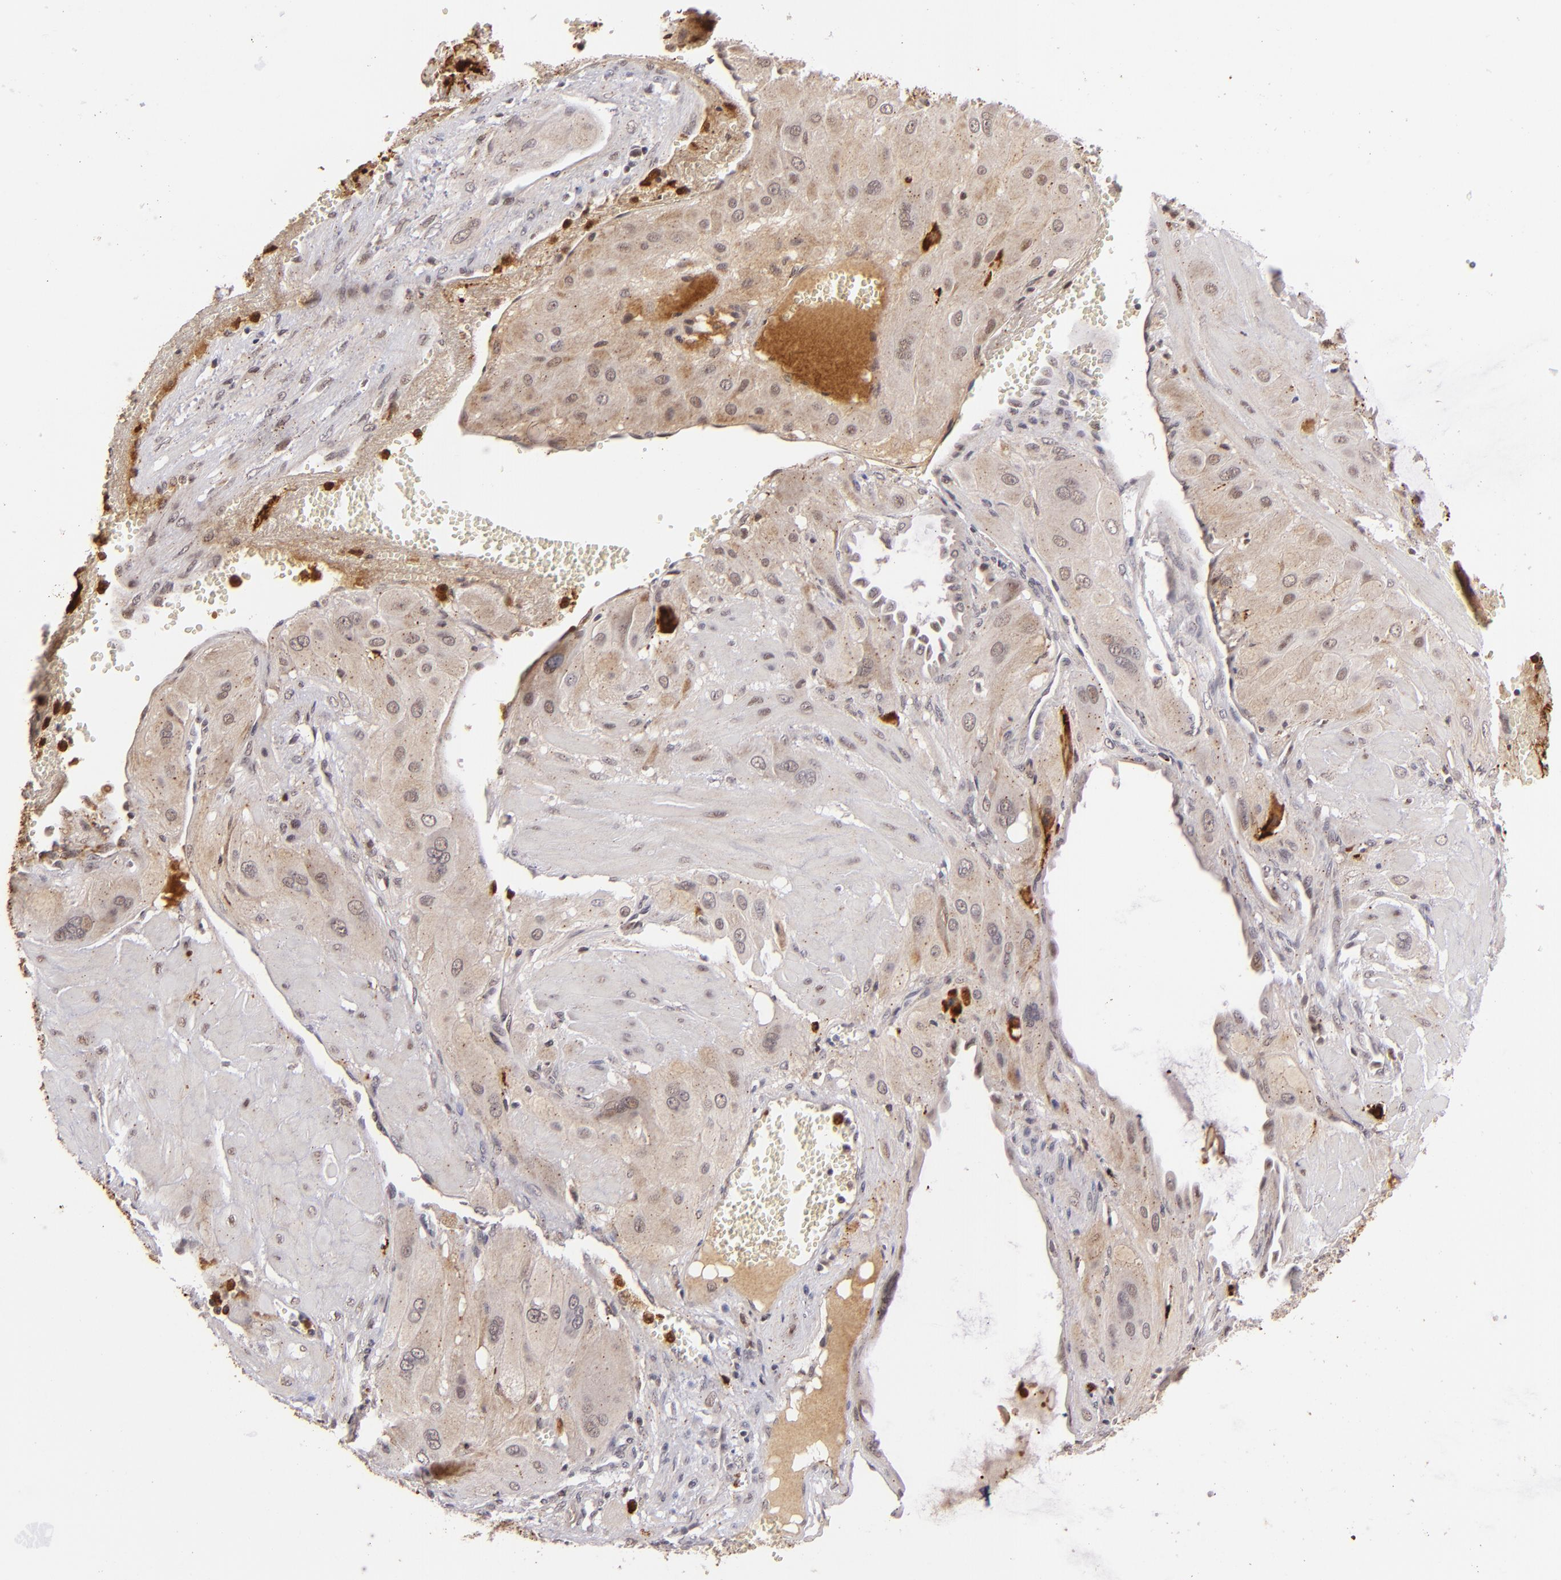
{"staining": {"intensity": "weak", "quantity": "25%-75%", "location": "cytoplasmic/membranous,nuclear"}, "tissue": "cervical cancer", "cell_type": "Tumor cells", "image_type": "cancer", "snomed": [{"axis": "morphology", "description": "Squamous cell carcinoma, NOS"}, {"axis": "topography", "description": "Cervix"}], "caption": "Protein analysis of cervical cancer tissue demonstrates weak cytoplasmic/membranous and nuclear staining in approximately 25%-75% of tumor cells. (Brightfield microscopy of DAB IHC at high magnification).", "gene": "RXRG", "patient": {"sex": "female", "age": 34}}